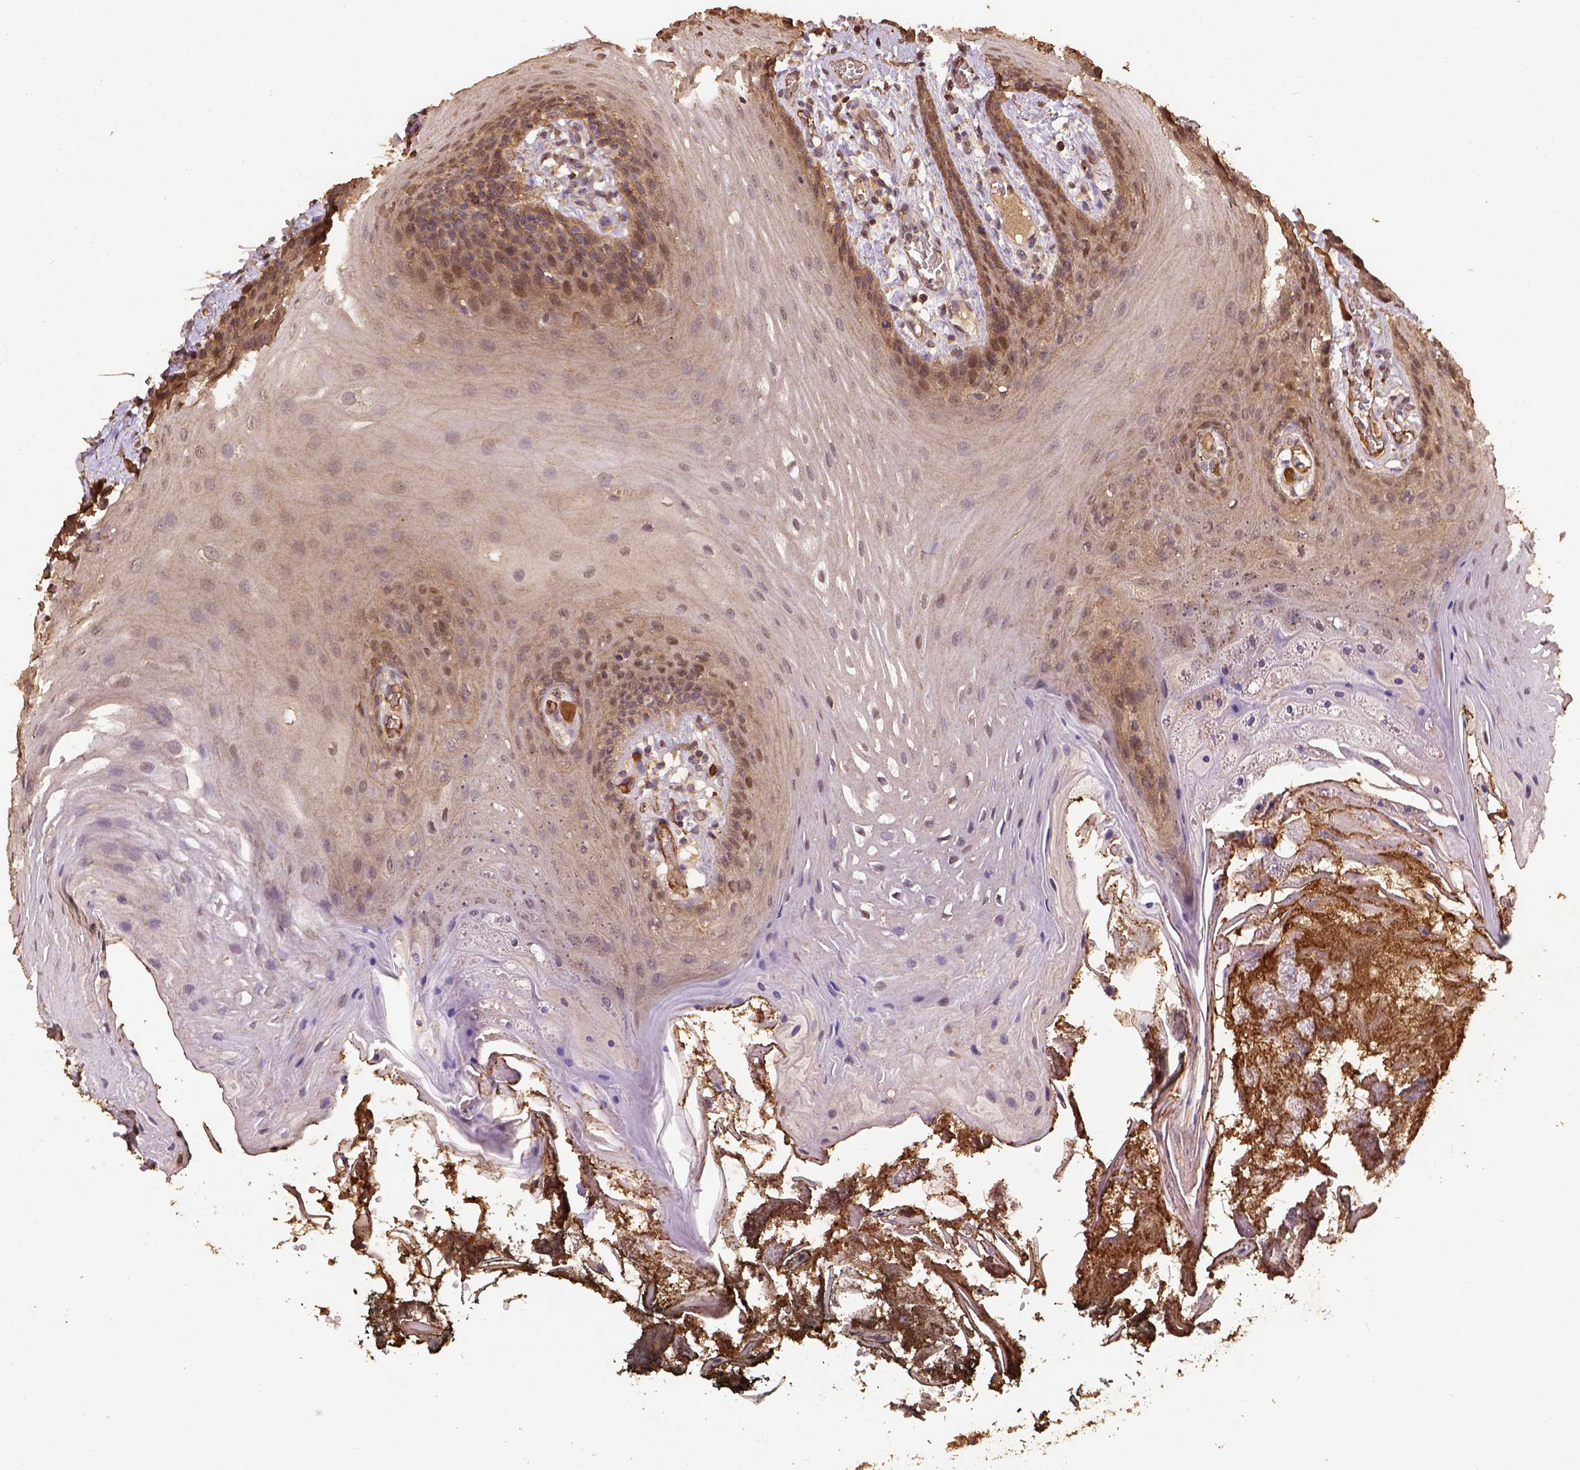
{"staining": {"intensity": "weak", "quantity": "25%-75%", "location": "cytoplasmic/membranous,nuclear"}, "tissue": "oral mucosa", "cell_type": "Squamous epithelial cells", "image_type": "normal", "snomed": [{"axis": "morphology", "description": "Normal tissue, NOS"}, {"axis": "topography", "description": "Oral tissue"}], "caption": "Protein analysis of unremarkable oral mucosa demonstrates weak cytoplasmic/membranous,nuclear staining in approximately 25%-75% of squamous epithelial cells. (brown staining indicates protein expression, while blue staining denotes nuclei).", "gene": "ATP1B3", "patient": {"sex": "male", "age": 9}}